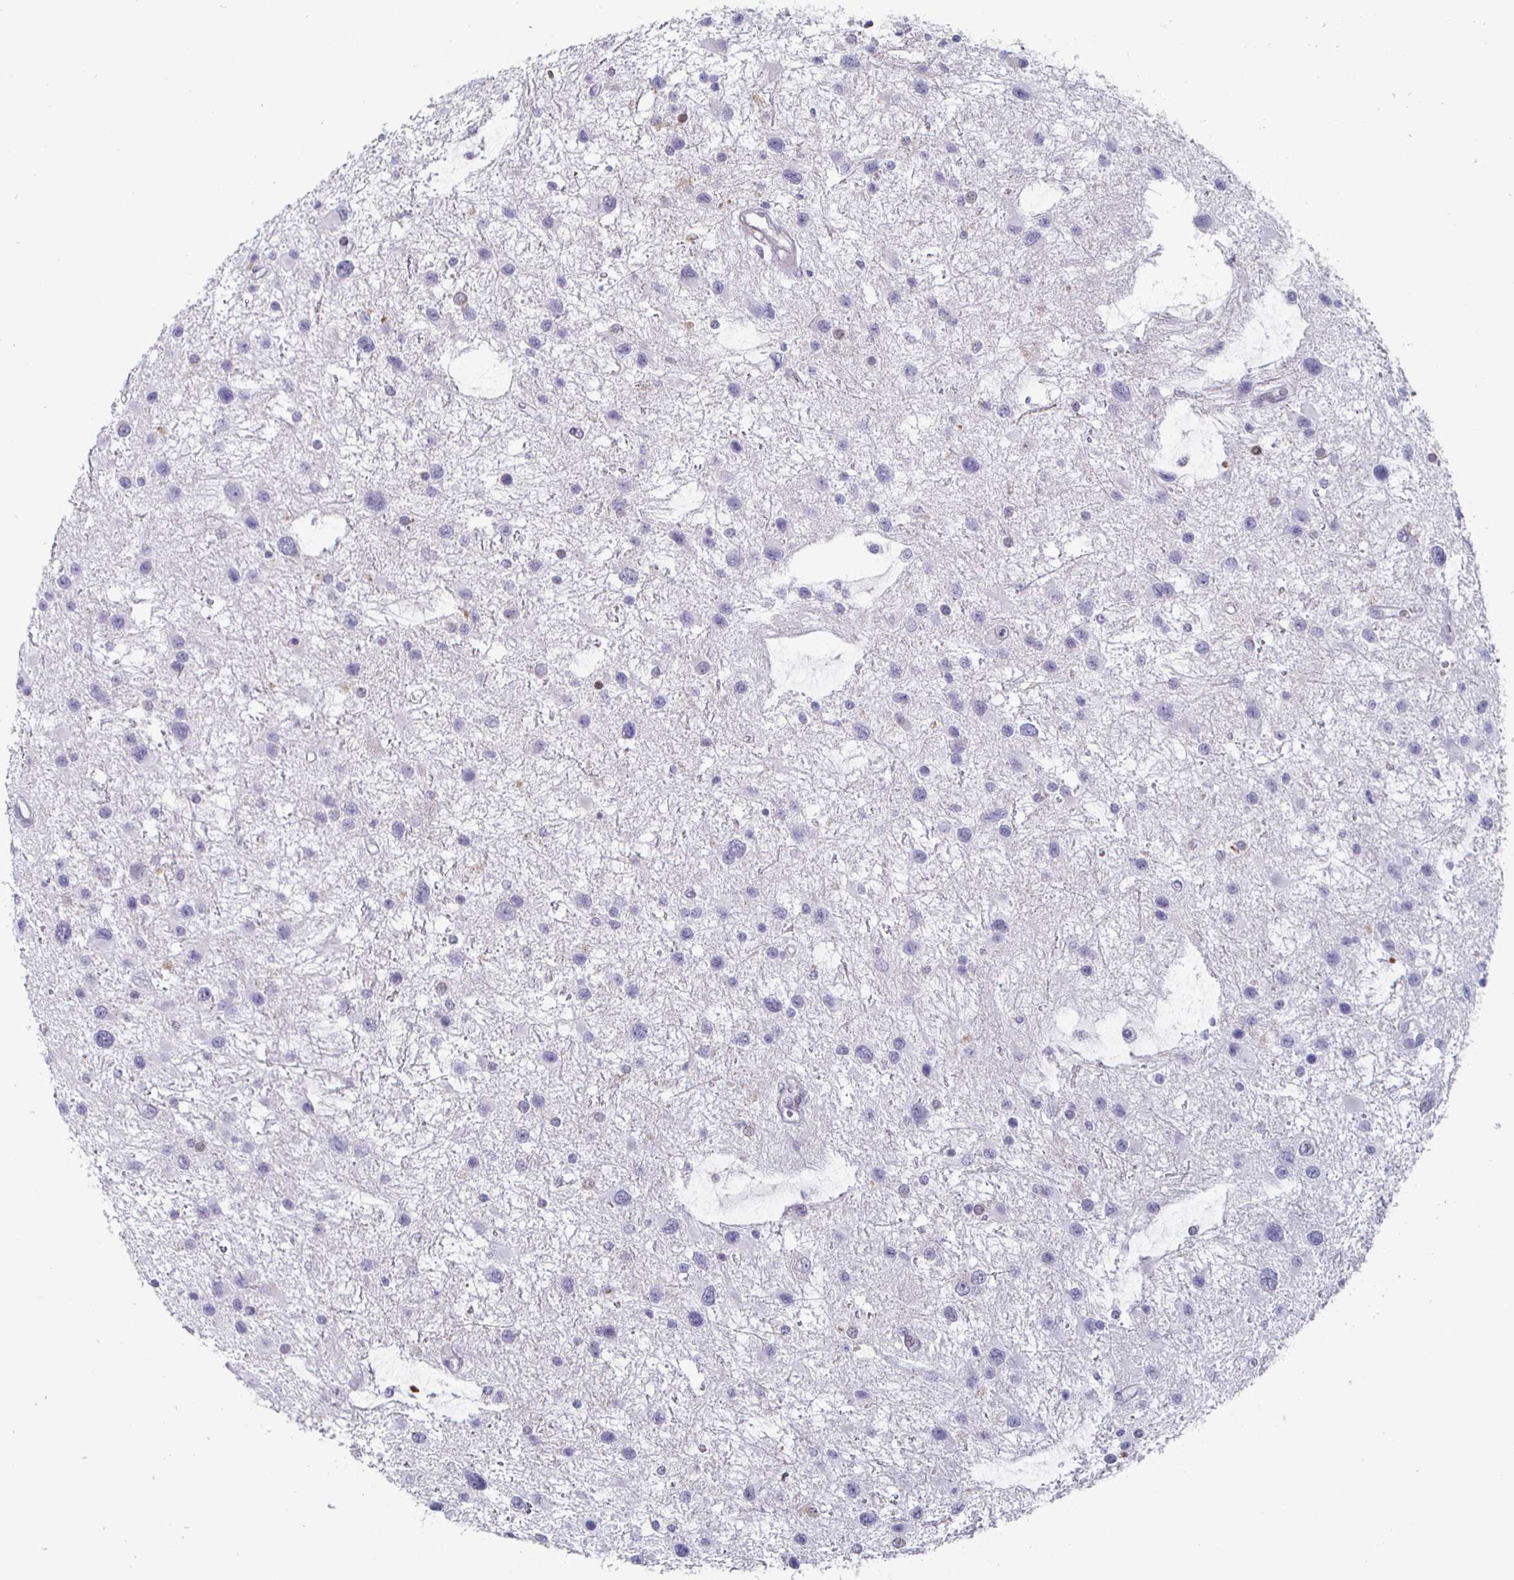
{"staining": {"intensity": "negative", "quantity": "none", "location": "none"}, "tissue": "glioma", "cell_type": "Tumor cells", "image_type": "cancer", "snomed": [{"axis": "morphology", "description": "Glioma, malignant, Low grade"}, {"axis": "topography", "description": "Brain"}], "caption": "Tumor cells show no significant protein positivity in malignant glioma (low-grade).", "gene": "DMRTB1", "patient": {"sex": "female", "age": 32}}